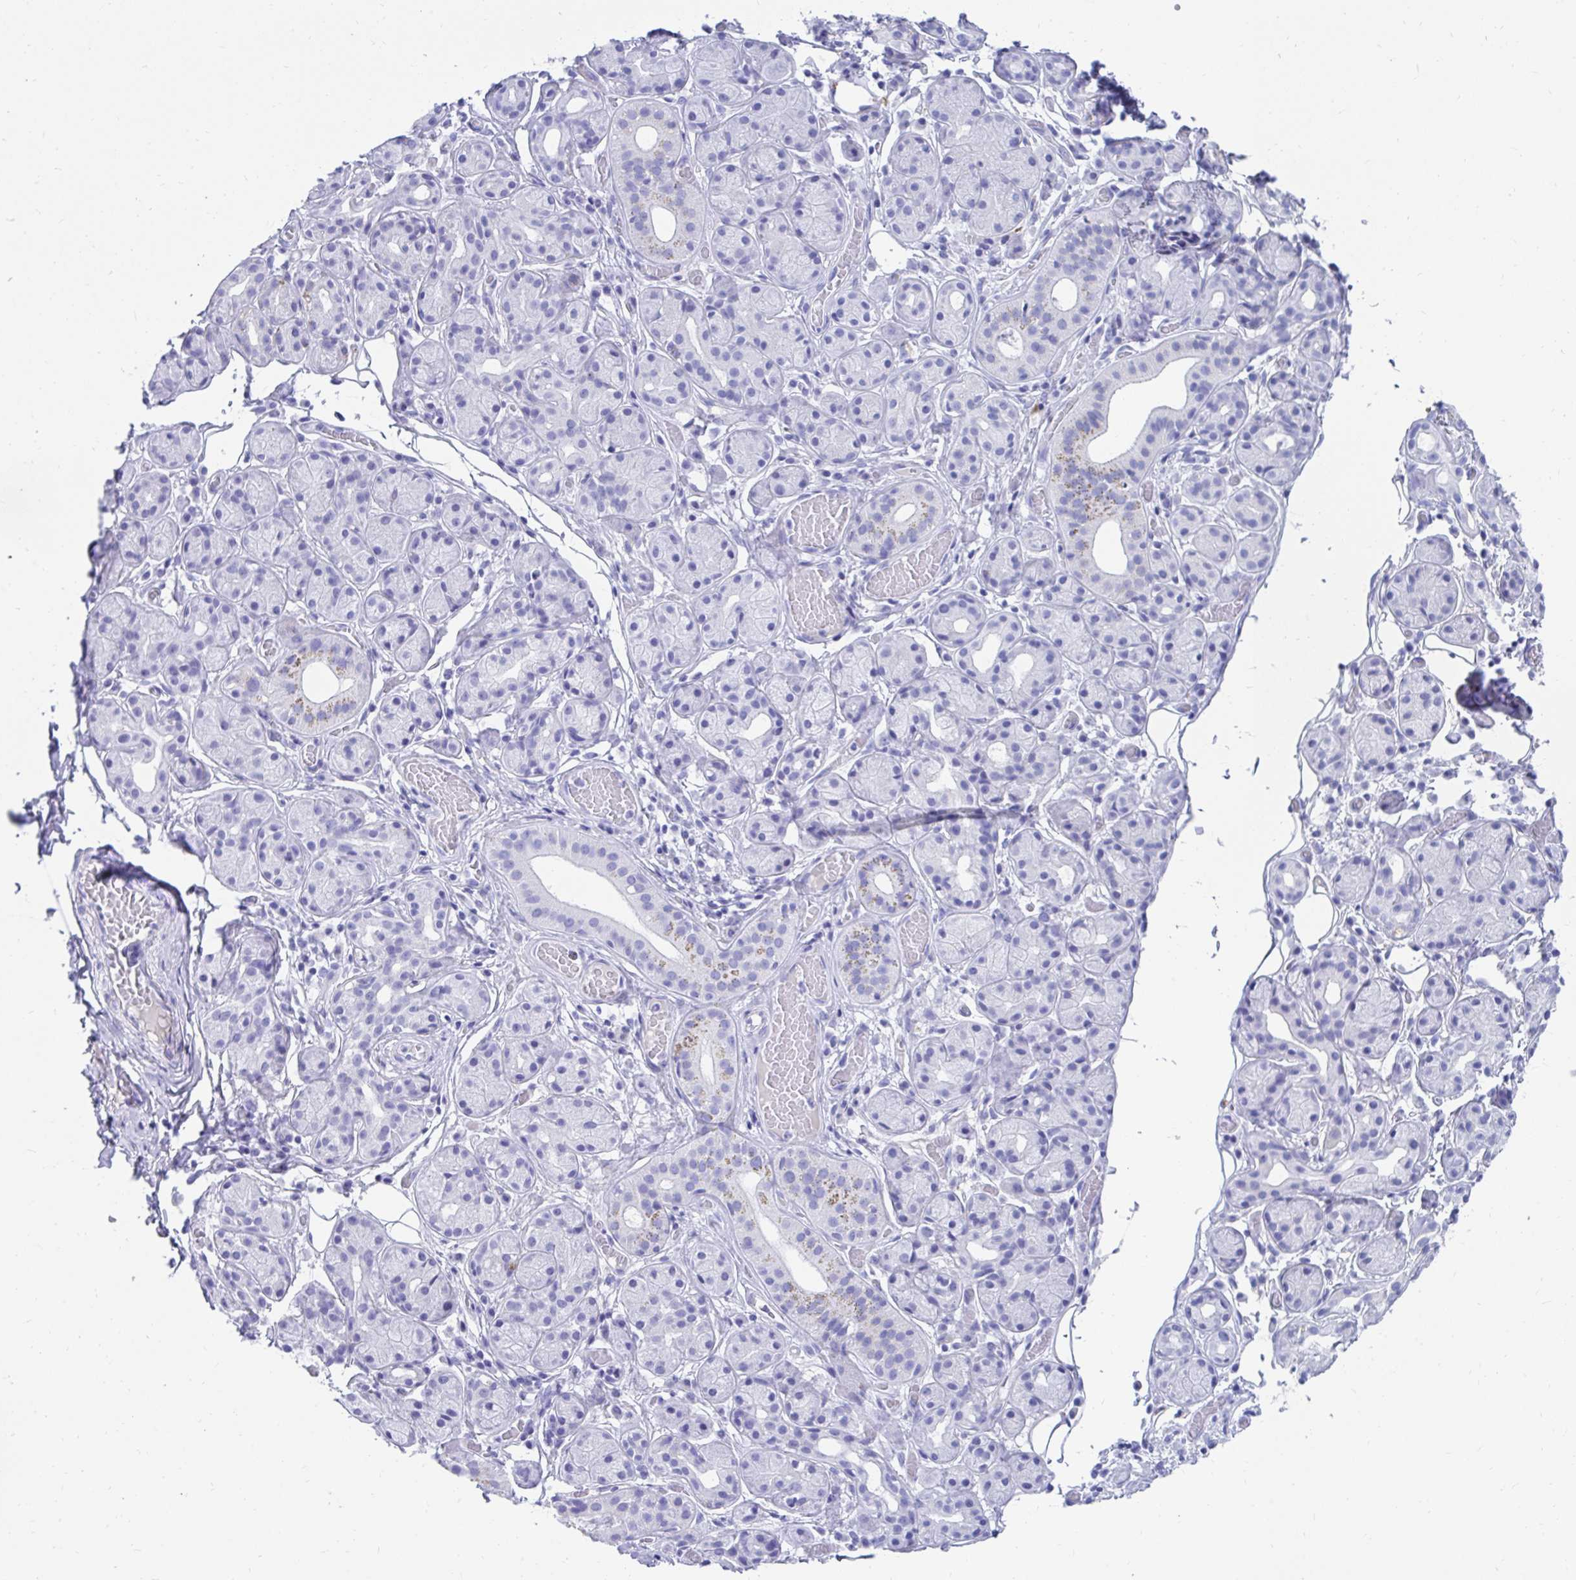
{"staining": {"intensity": "weak", "quantity": "<25%", "location": "cytoplasmic/membranous"}, "tissue": "salivary gland", "cell_type": "Glandular cells", "image_type": "normal", "snomed": [{"axis": "morphology", "description": "Normal tissue, NOS"}, {"axis": "topography", "description": "Salivary gland"}, {"axis": "topography", "description": "Peripheral nerve tissue"}], "caption": "IHC micrograph of normal salivary gland: human salivary gland stained with DAB exhibits no significant protein positivity in glandular cells. (DAB (3,3'-diaminobenzidine) IHC, high magnification).", "gene": "DPEP3", "patient": {"sex": "male", "age": 71}}